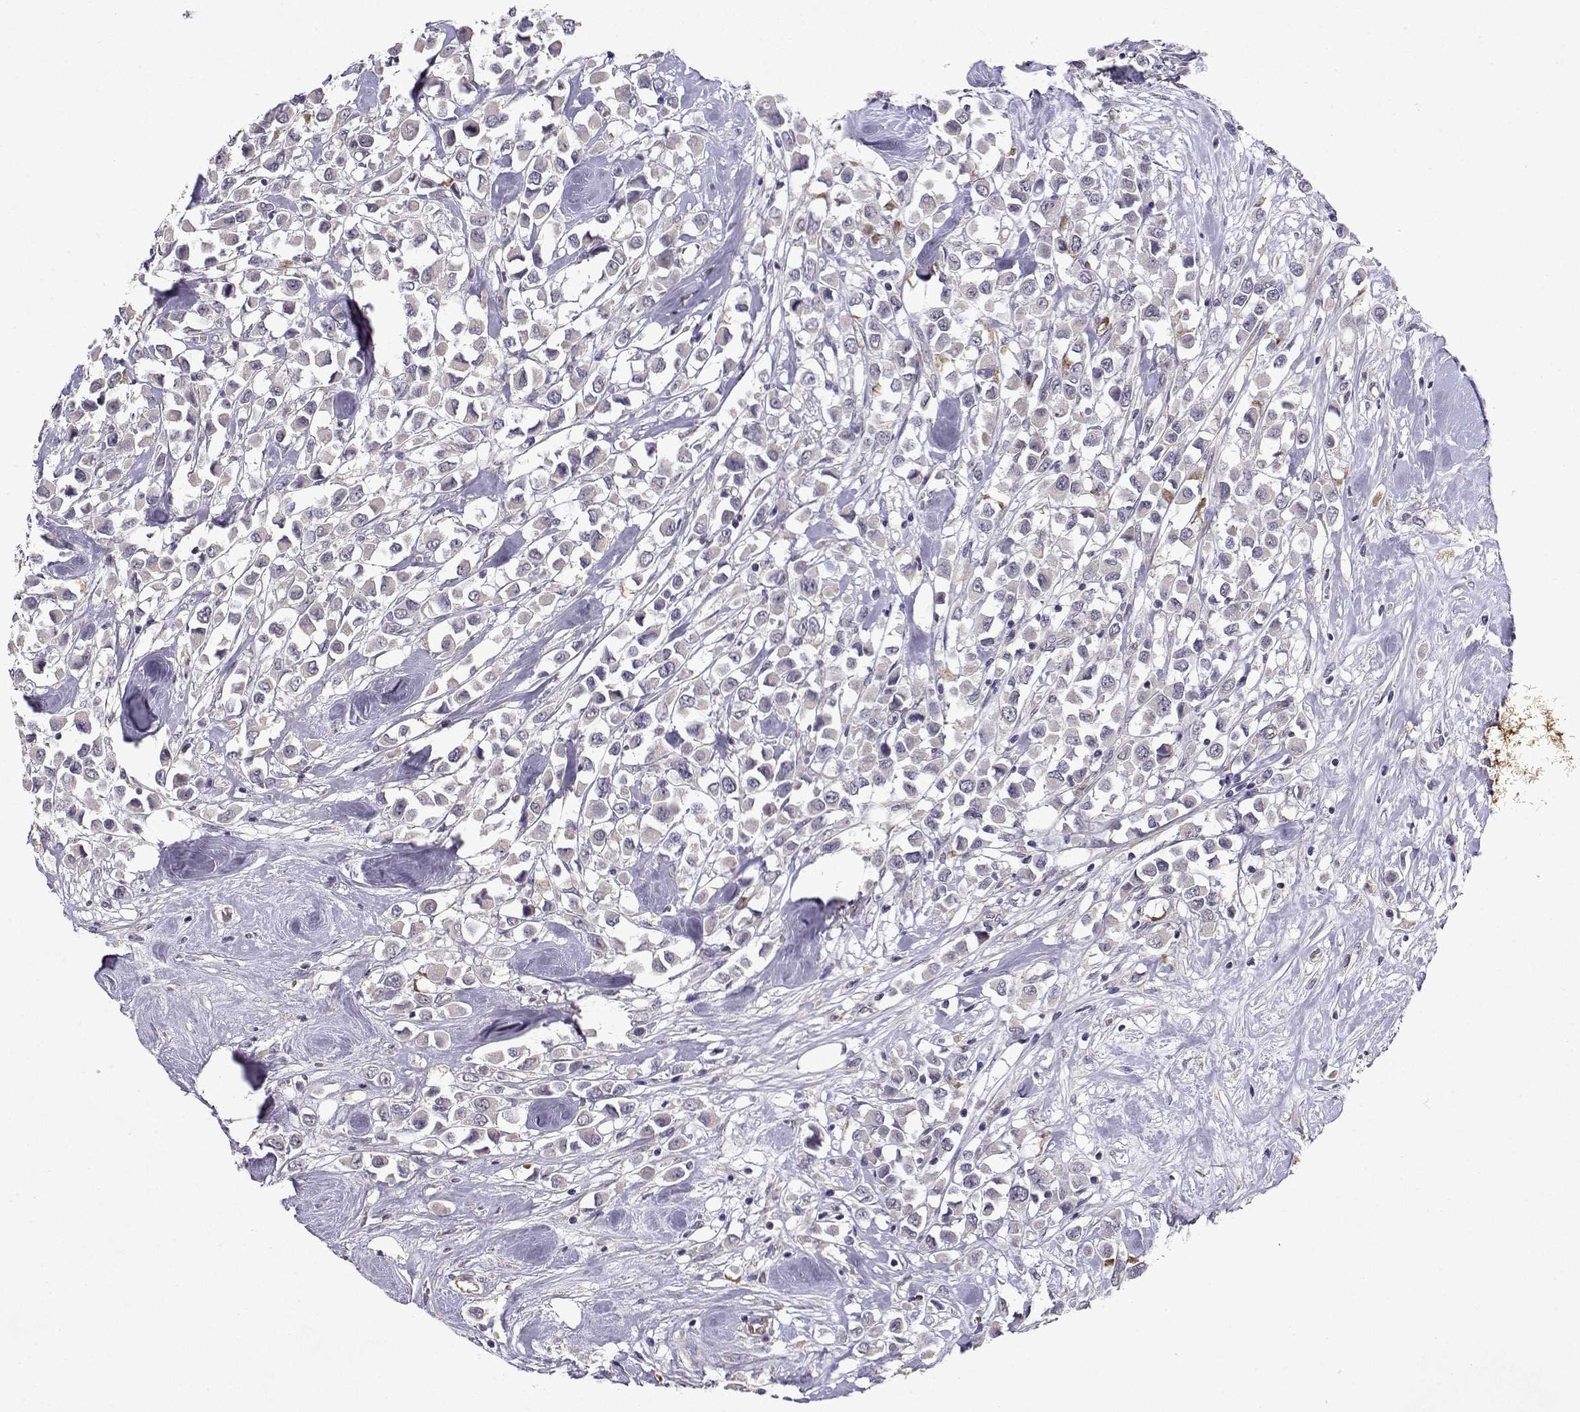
{"staining": {"intensity": "negative", "quantity": "none", "location": "none"}, "tissue": "breast cancer", "cell_type": "Tumor cells", "image_type": "cancer", "snomed": [{"axis": "morphology", "description": "Duct carcinoma"}, {"axis": "topography", "description": "Breast"}], "caption": "An immunohistochemistry (IHC) histopathology image of infiltrating ductal carcinoma (breast) is shown. There is no staining in tumor cells of infiltrating ductal carcinoma (breast).", "gene": "BMX", "patient": {"sex": "female", "age": 61}}